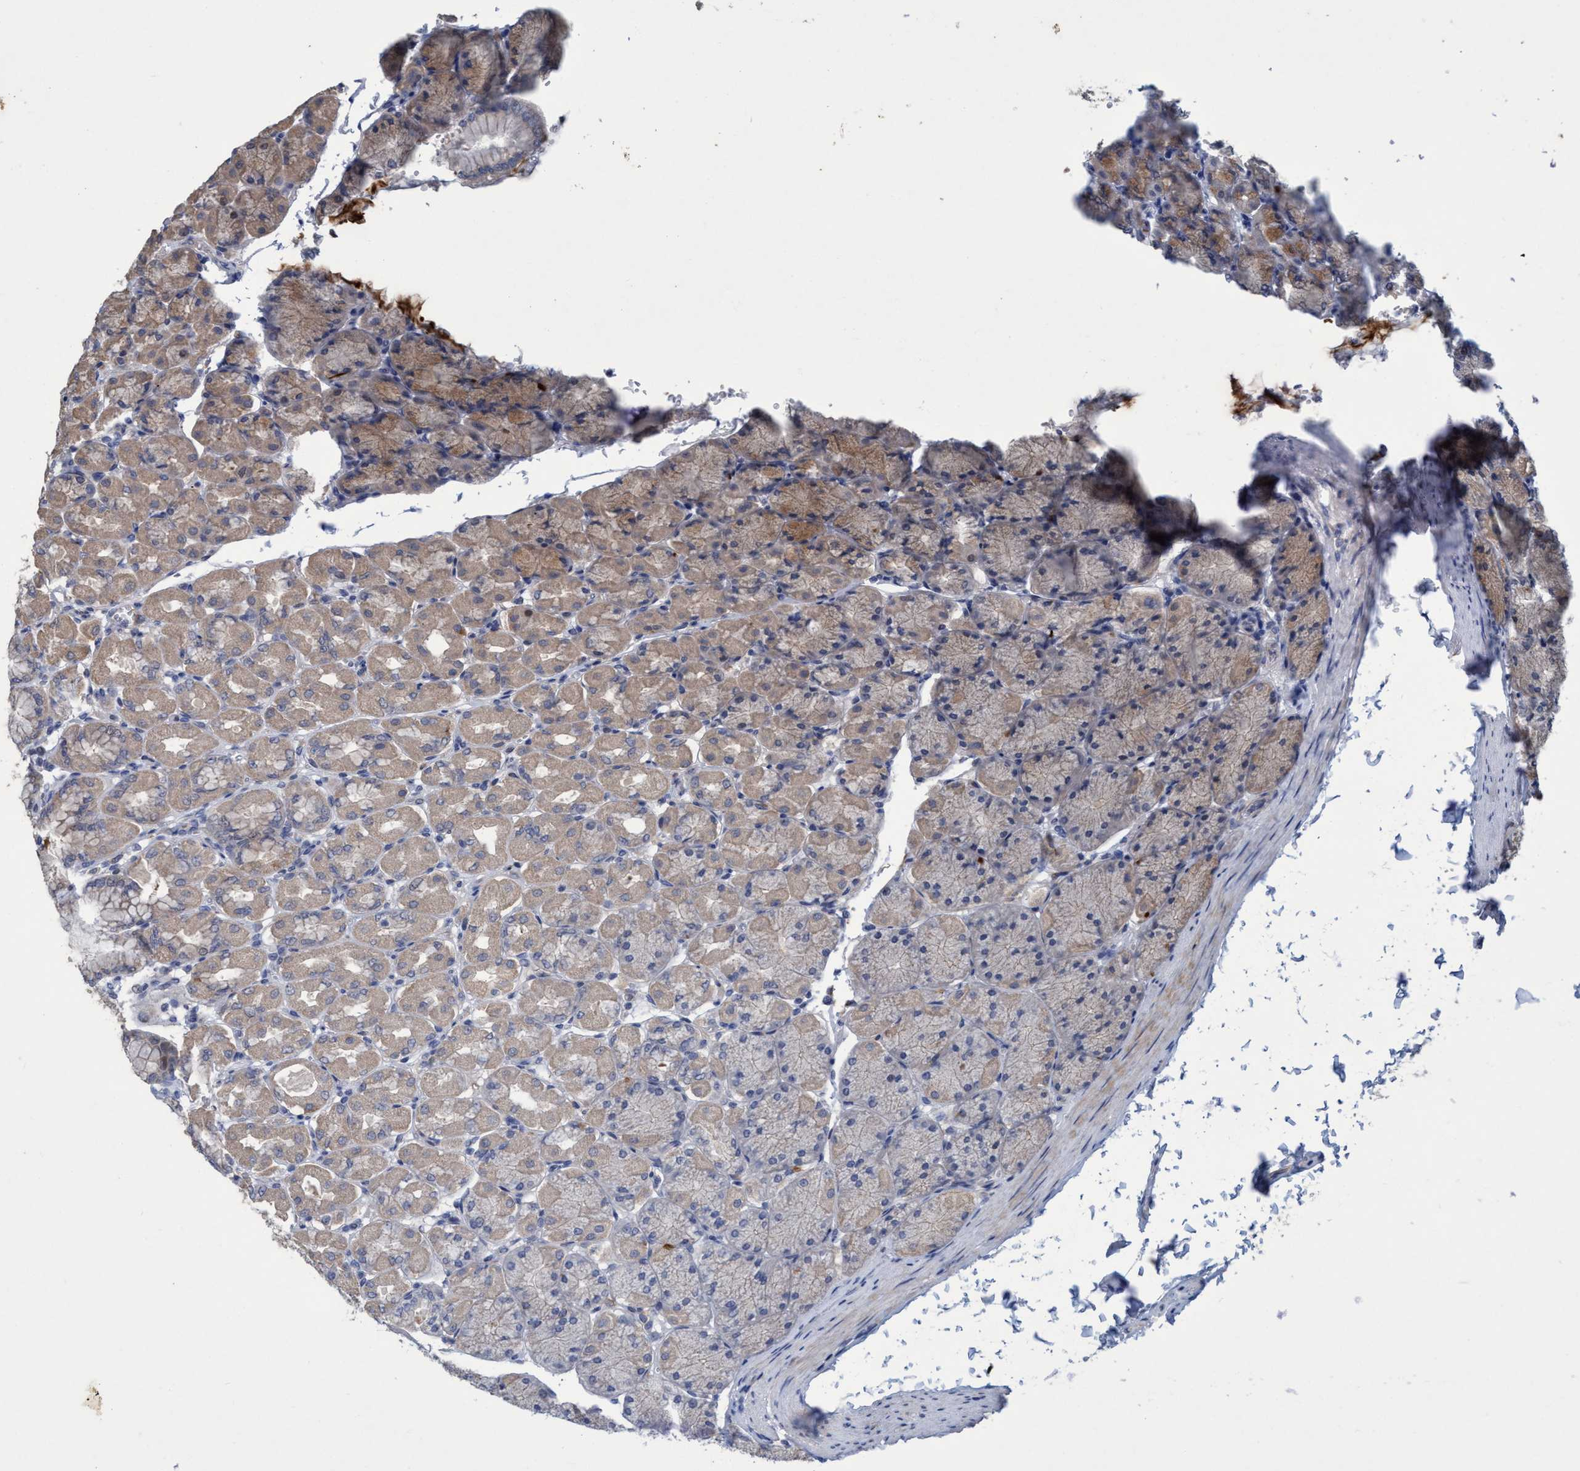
{"staining": {"intensity": "weak", "quantity": ">75%", "location": "cytoplasmic/membranous"}, "tissue": "stomach", "cell_type": "Glandular cells", "image_type": "normal", "snomed": [{"axis": "morphology", "description": "Normal tissue, NOS"}, {"axis": "topography", "description": "Stomach, upper"}], "caption": "About >75% of glandular cells in benign human stomach exhibit weak cytoplasmic/membranous protein expression as visualized by brown immunohistochemical staining.", "gene": "ZNF677", "patient": {"sex": "female", "age": 56}}